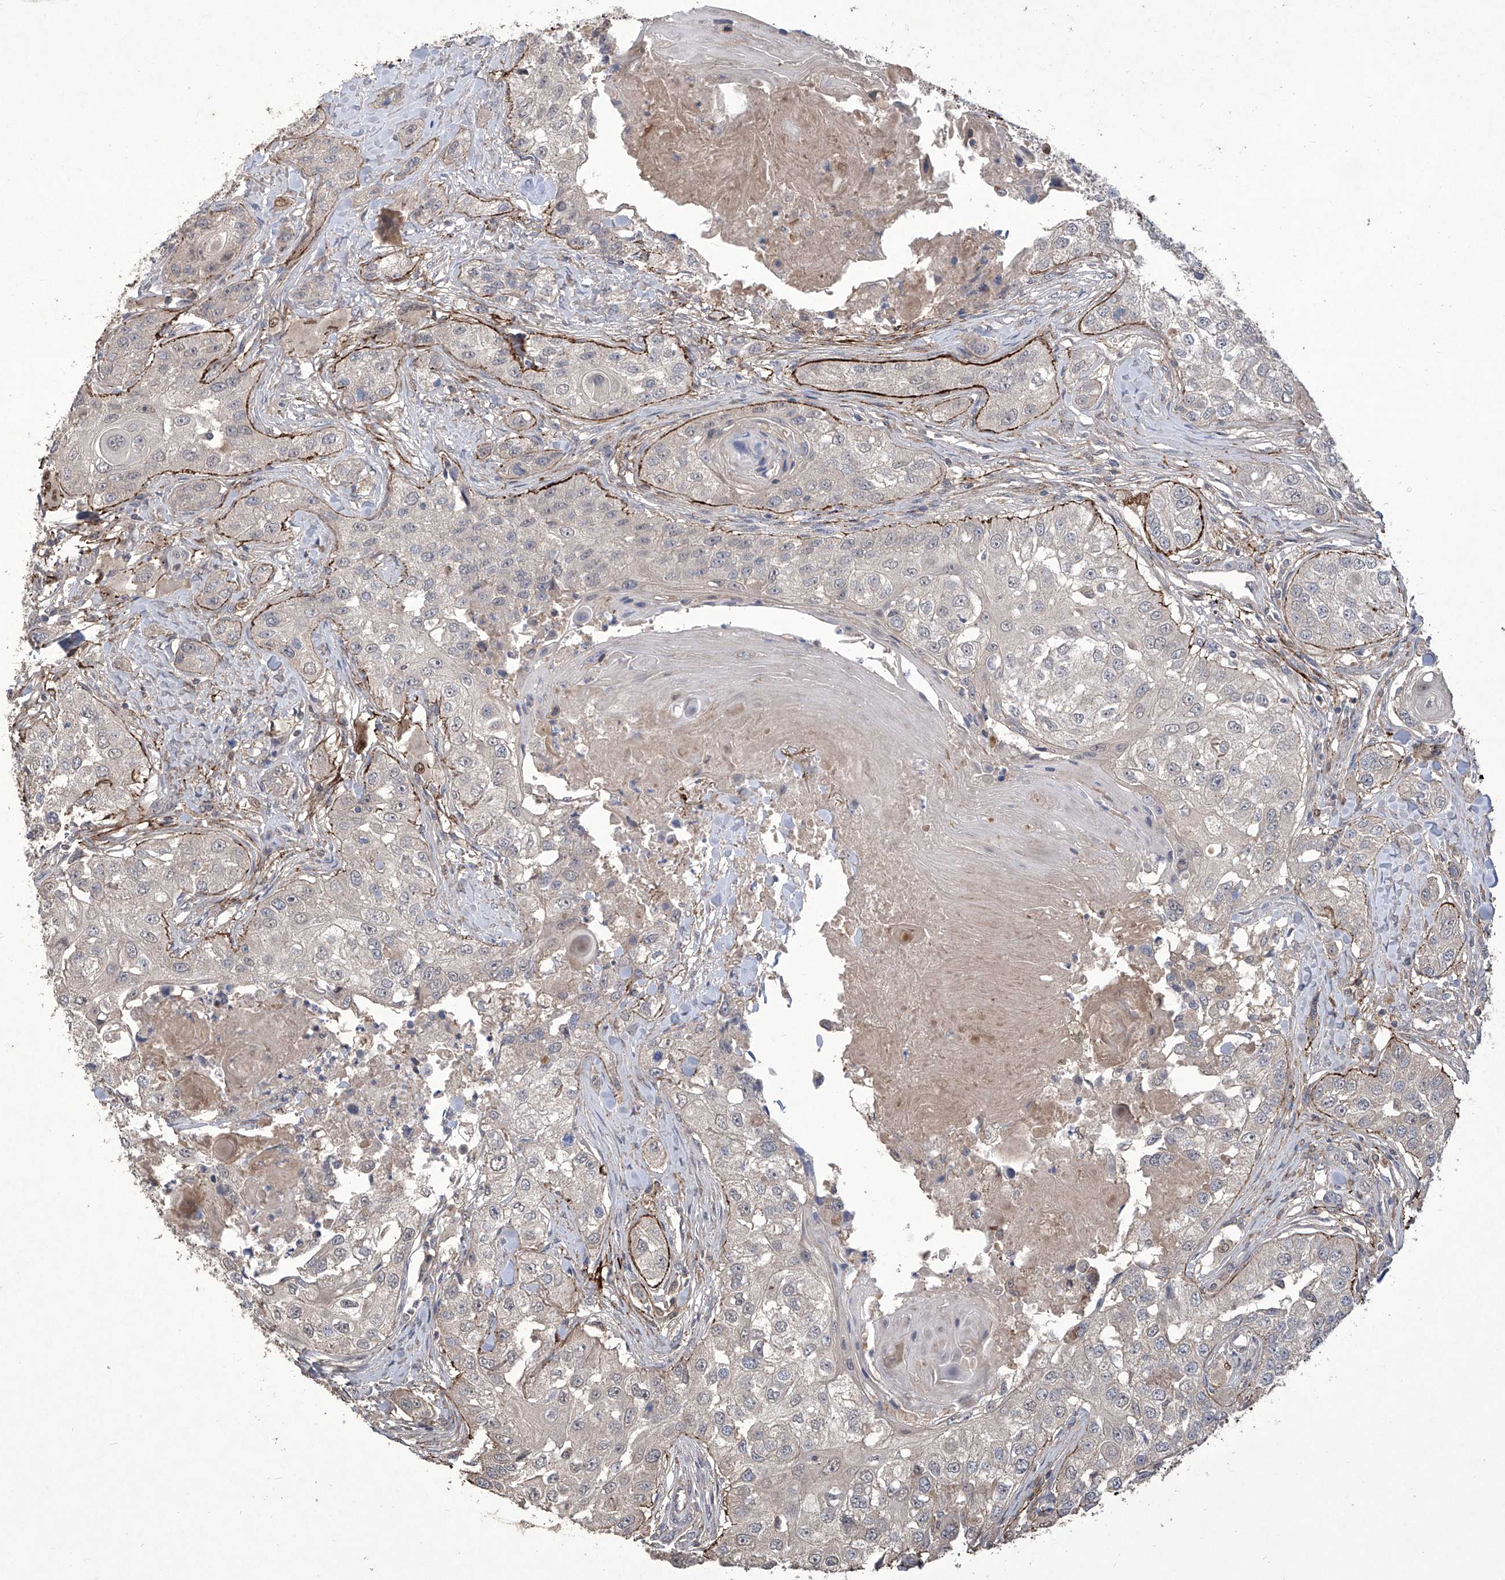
{"staining": {"intensity": "negative", "quantity": "none", "location": "none"}, "tissue": "head and neck cancer", "cell_type": "Tumor cells", "image_type": "cancer", "snomed": [{"axis": "morphology", "description": "Normal tissue, NOS"}, {"axis": "morphology", "description": "Squamous cell carcinoma, NOS"}, {"axis": "topography", "description": "Skeletal muscle"}, {"axis": "topography", "description": "Head-Neck"}], "caption": "This is an immunohistochemistry micrograph of head and neck squamous cell carcinoma. There is no positivity in tumor cells.", "gene": "TXNIP", "patient": {"sex": "male", "age": 51}}